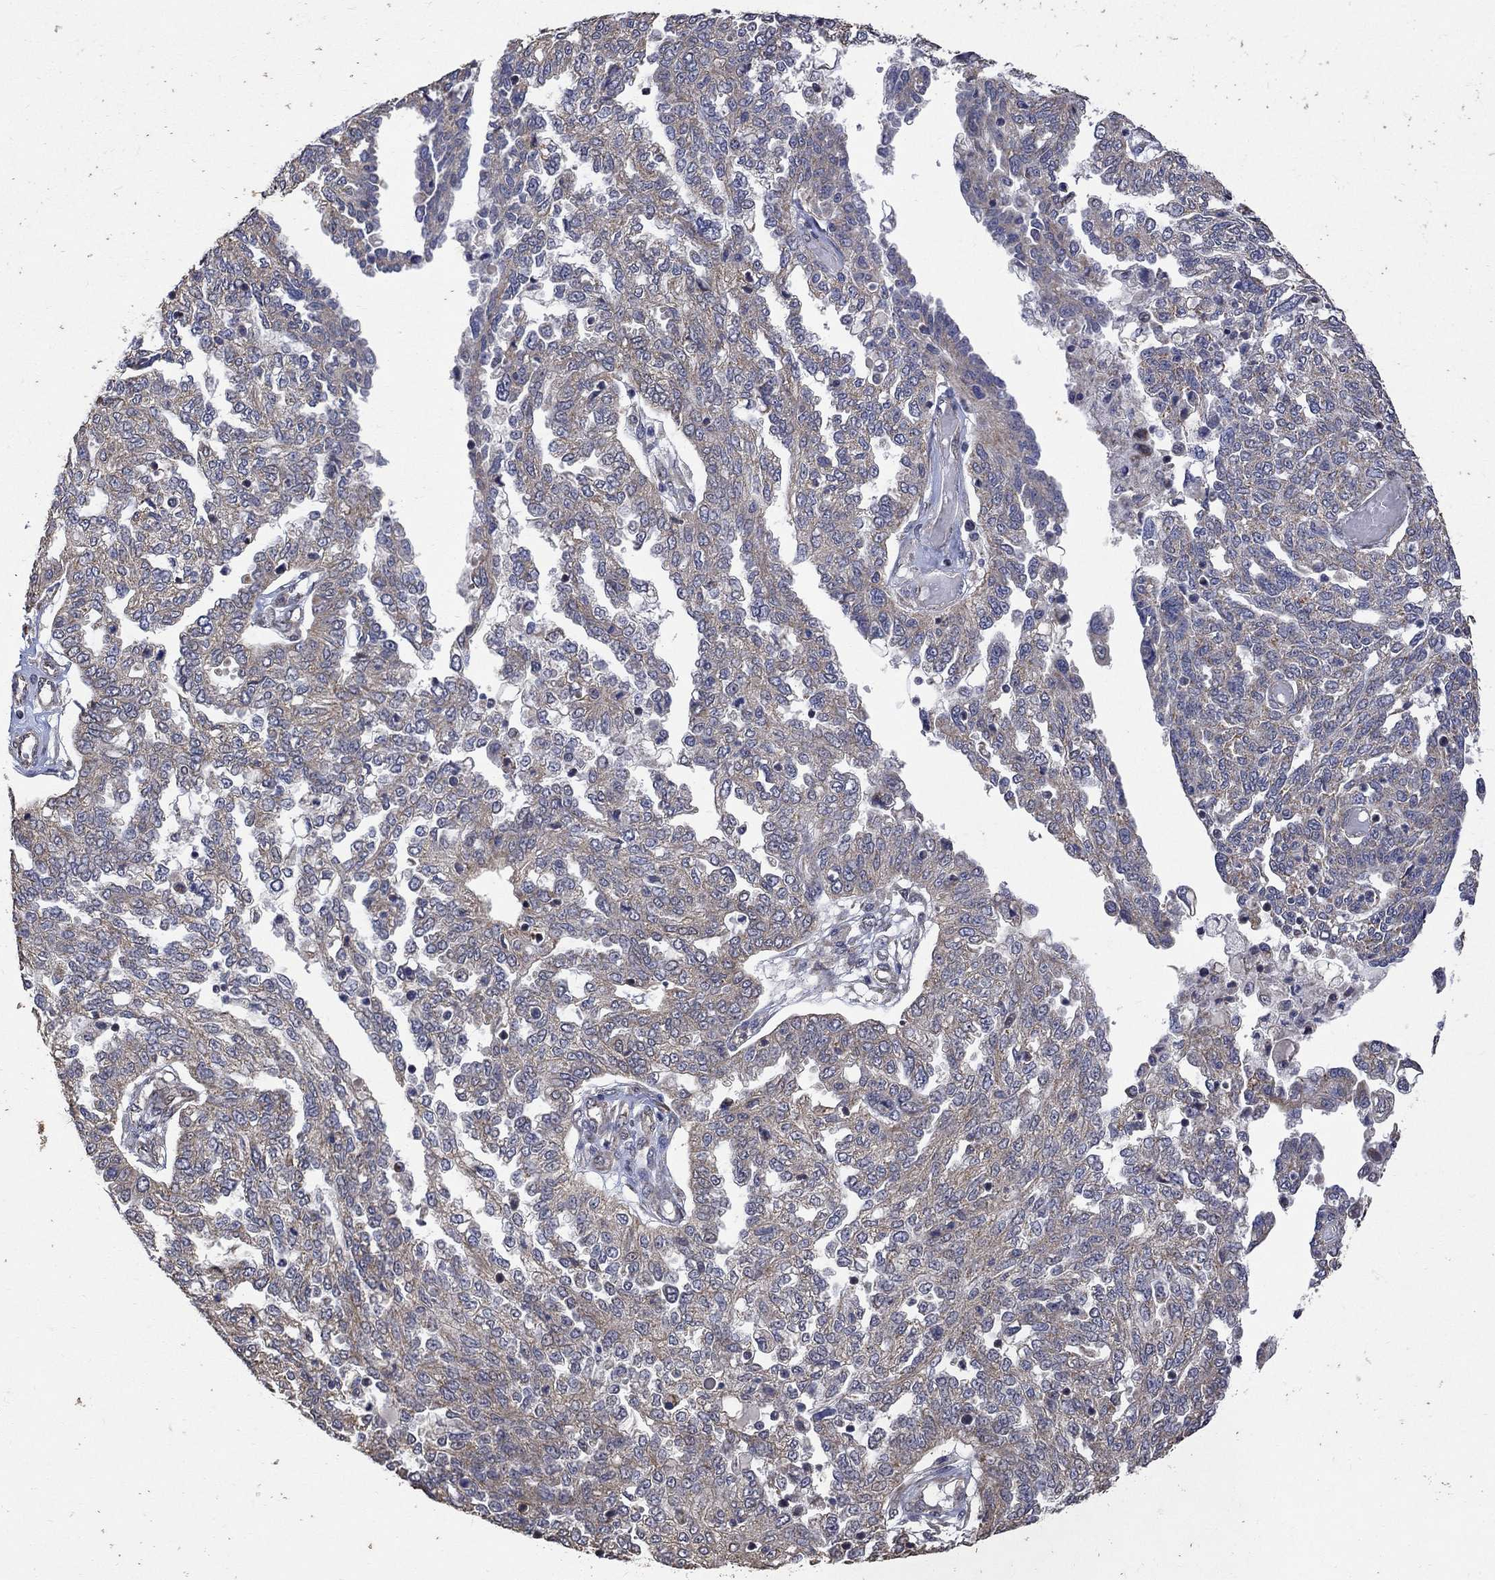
{"staining": {"intensity": "weak", "quantity": "25%-75%", "location": "cytoplasmic/membranous"}, "tissue": "ovarian cancer", "cell_type": "Tumor cells", "image_type": "cancer", "snomed": [{"axis": "morphology", "description": "Cystadenocarcinoma, serous, NOS"}, {"axis": "topography", "description": "Ovary"}], "caption": "Protein analysis of ovarian cancer (serous cystadenocarcinoma) tissue reveals weak cytoplasmic/membranous staining in about 25%-75% of tumor cells.", "gene": "ANKRA2", "patient": {"sex": "female", "age": 67}}